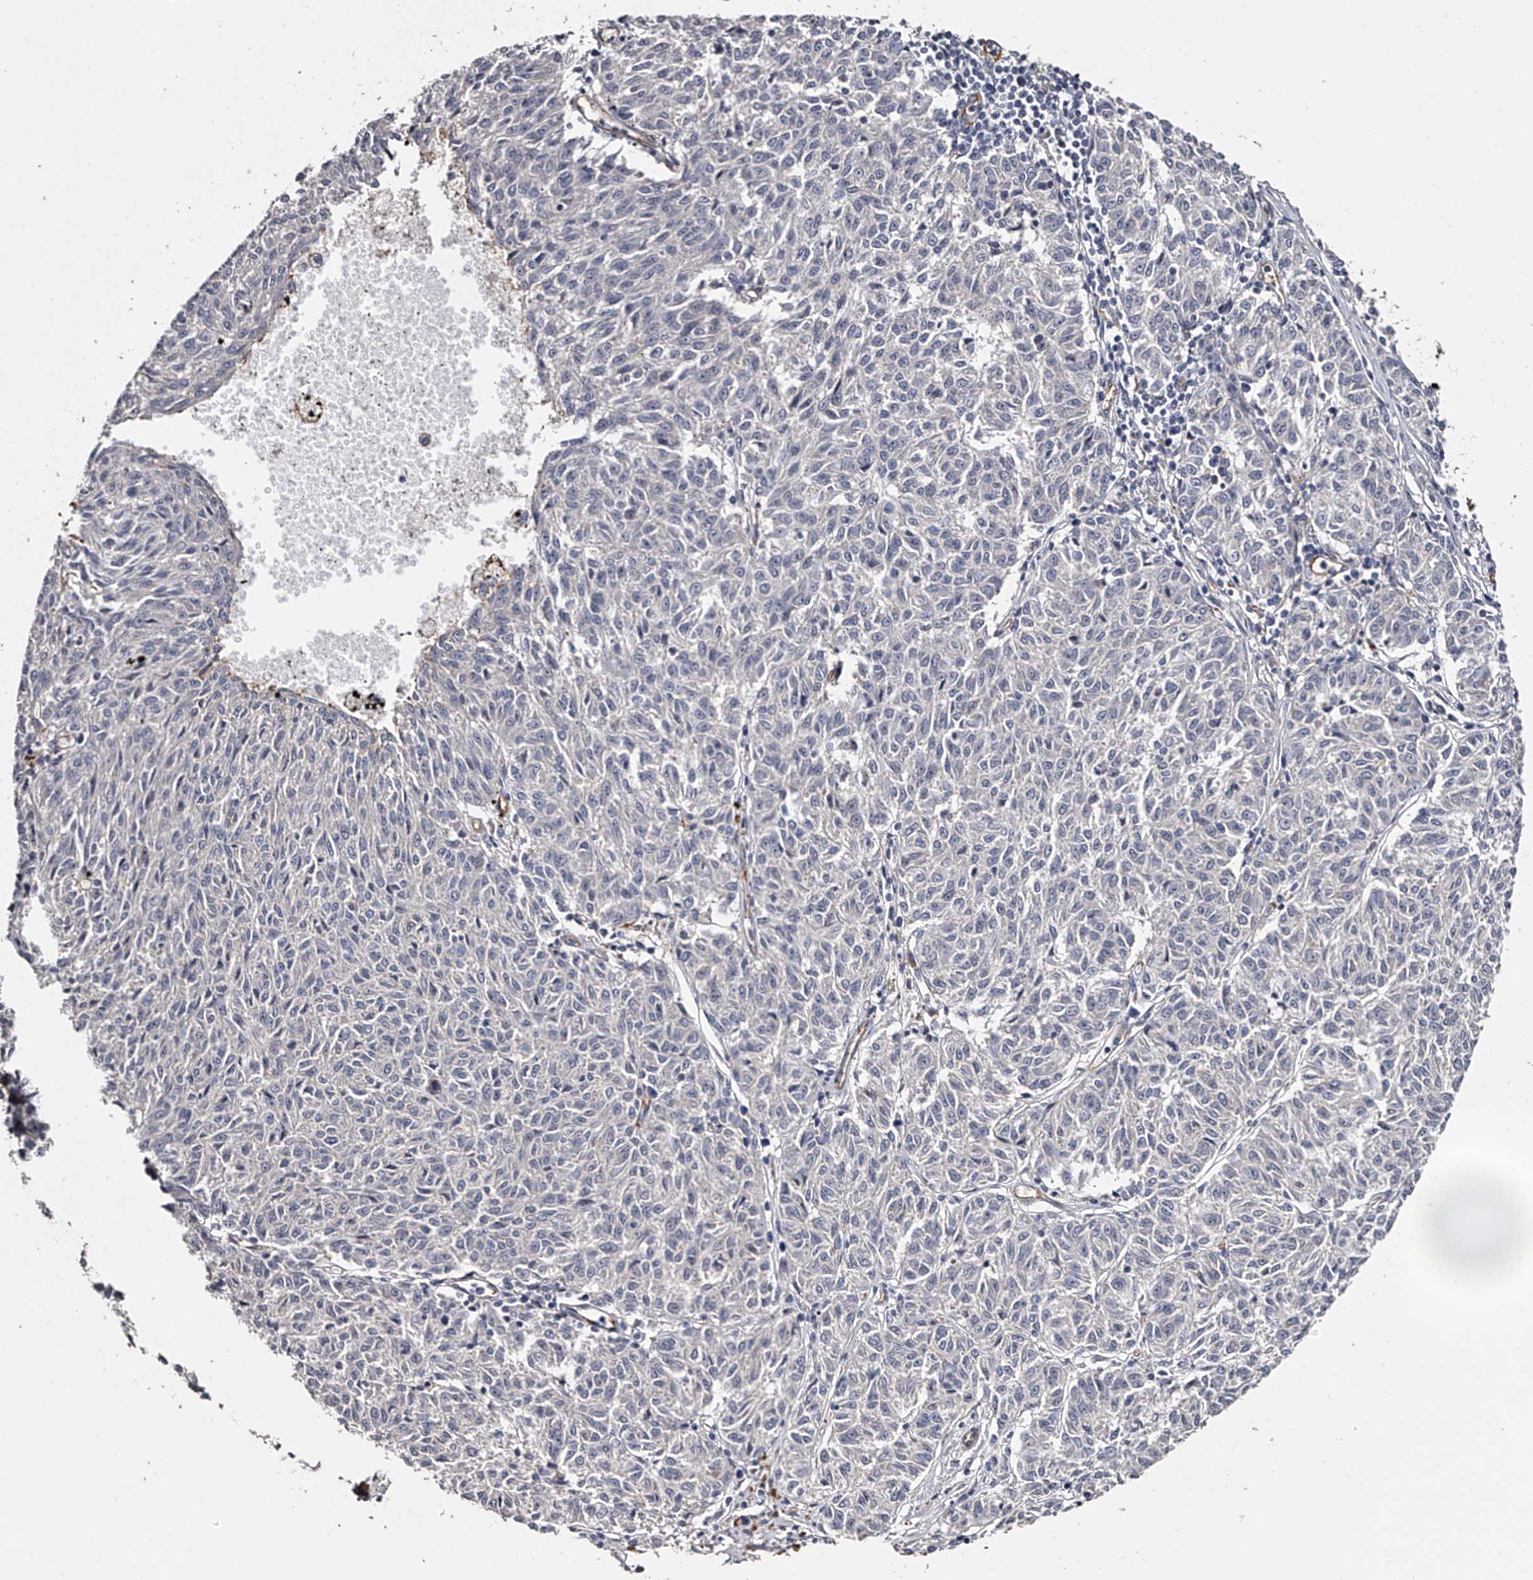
{"staining": {"intensity": "negative", "quantity": "none", "location": "none"}, "tissue": "melanoma", "cell_type": "Tumor cells", "image_type": "cancer", "snomed": [{"axis": "morphology", "description": "Malignant melanoma, NOS"}, {"axis": "topography", "description": "Skin"}], "caption": "Human malignant melanoma stained for a protein using immunohistochemistry (IHC) displays no positivity in tumor cells.", "gene": "MDN1", "patient": {"sex": "female", "age": 72}}